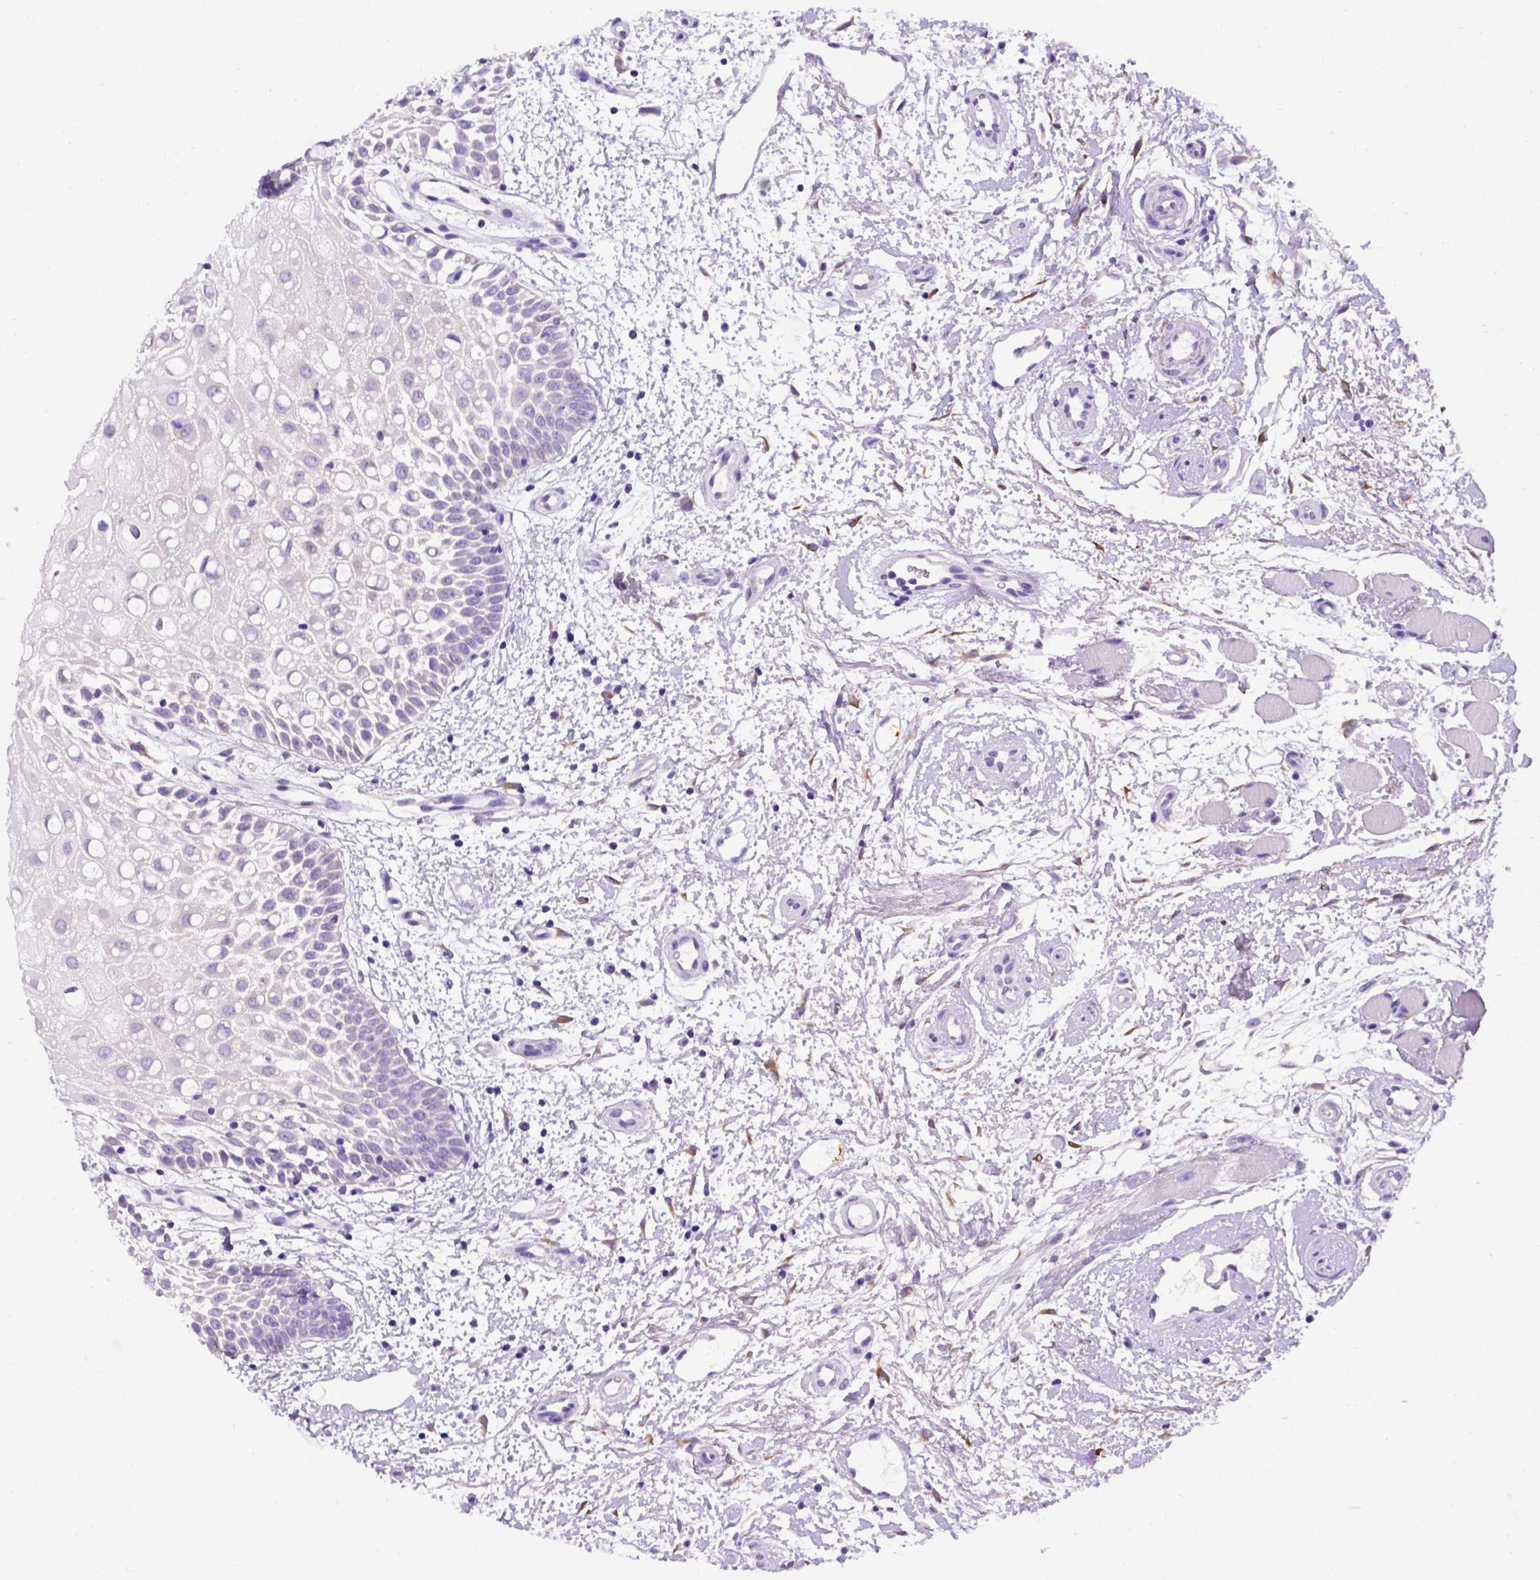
{"staining": {"intensity": "negative", "quantity": "none", "location": "none"}, "tissue": "oral mucosa", "cell_type": "Squamous epithelial cells", "image_type": "normal", "snomed": [{"axis": "morphology", "description": "Normal tissue, NOS"}, {"axis": "morphology", "description": "Squamous cell carcinoma, NOS"}, {"axis": "topography", "description": "Oral tissue"}, {"axis": "topography", "description": "Head-Neck"}], "caption": "High power microscopy photomicrograph of an IHC histopathology image of benign oral mucosa, revealing no significant positivity in squamous epithelial cells. Nuclei are stained in blue.", "gene": "PTGES", "patient": {"sex": "female", "age": 75}}